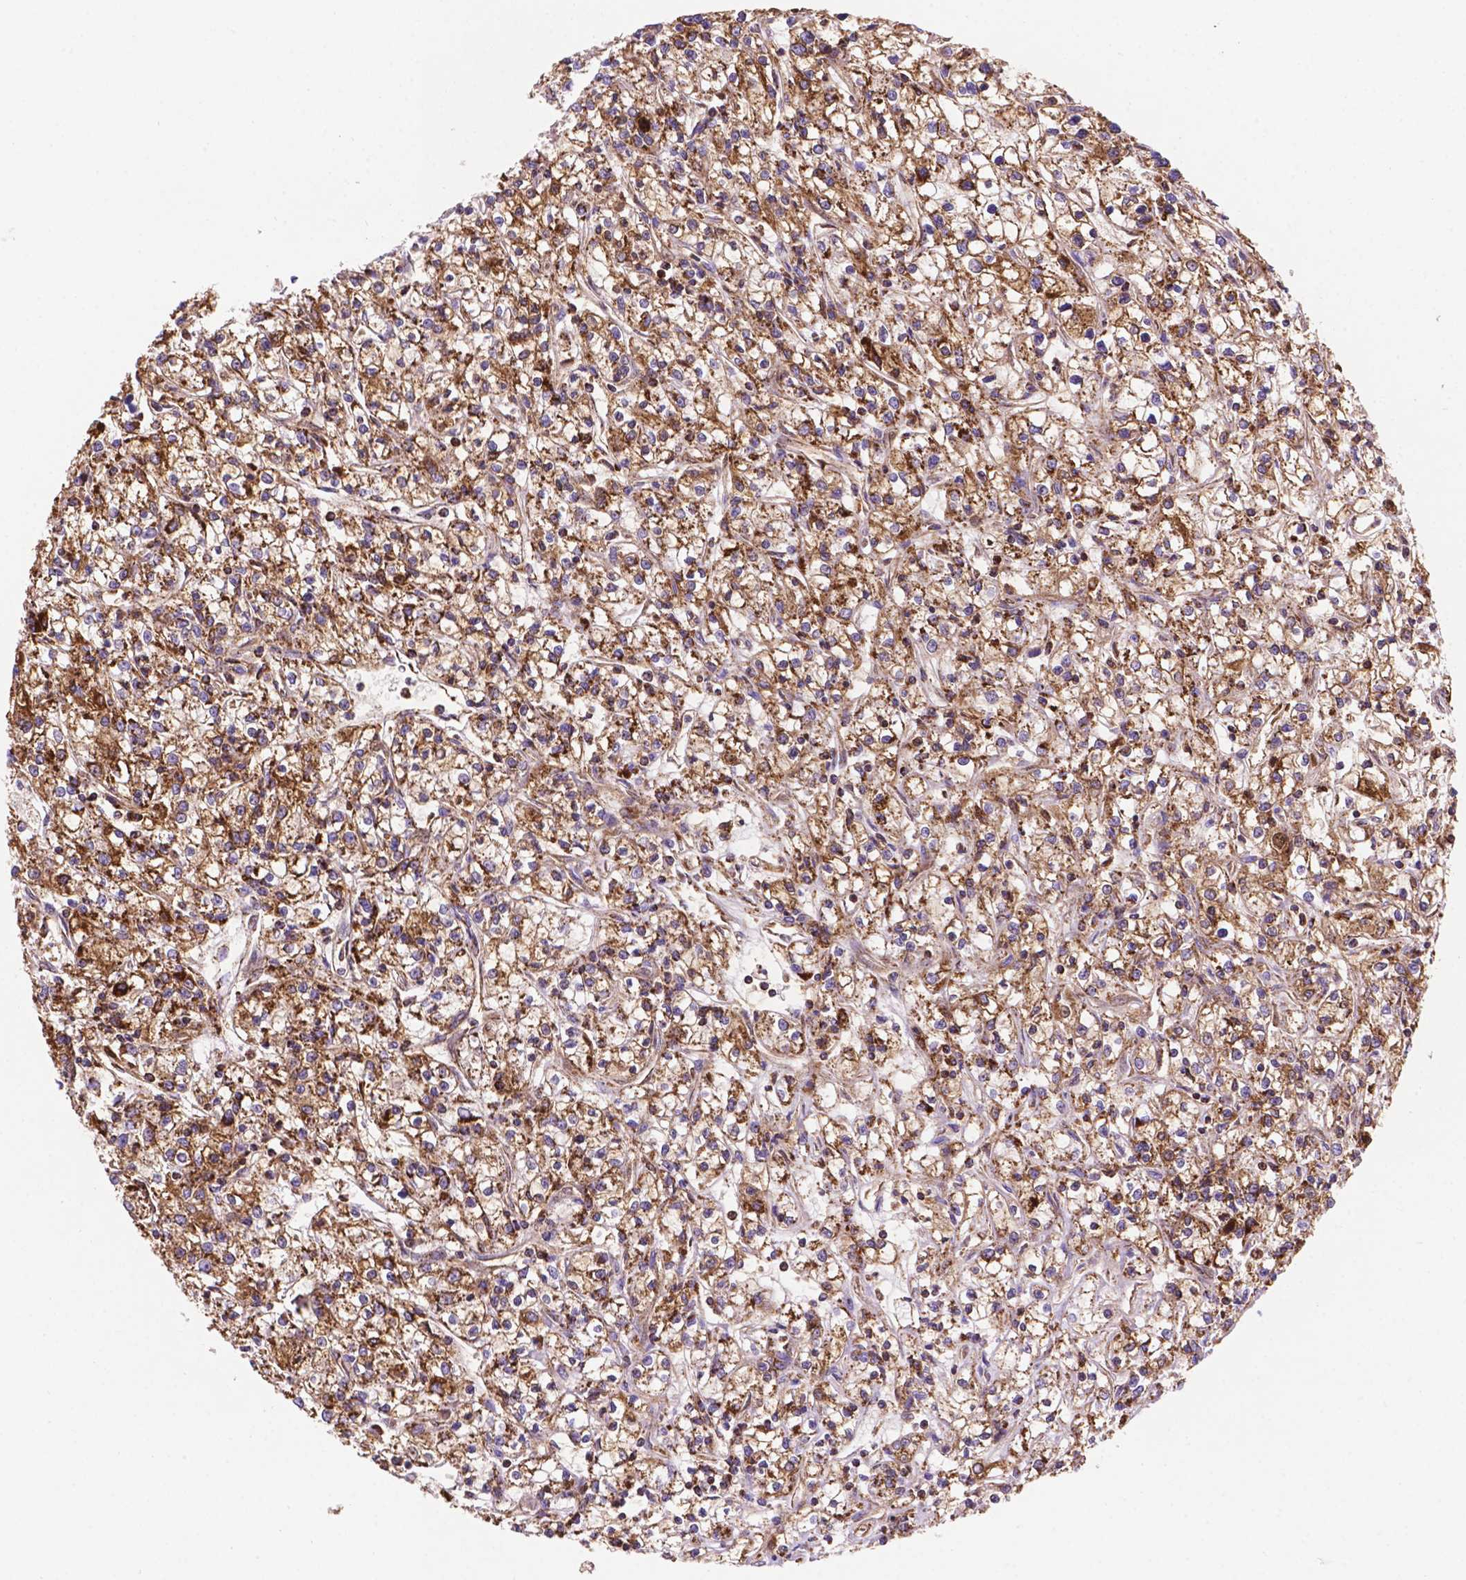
{"staining": {"intensity": "strong", "quantity": ">75%", "location": "cytoplasmic/membranous"}, "tissue": "renal cancer", "cell_type": "Tumor cells", "image_type": "cancer", "snomed": [{"axis": "morphology", "description": "Adenocarcinoma, NOS"}, {"axis": "topography", "description": "Kidney"}], "caption": "The image demonstrates immunohistochemical staining of renal cancer. There is strong cytoplasmic/membranous staining is identified in approximately >75% of tumor cells.", "gene": "HSPD1", "patient": {"sex": "female", "age": 59}}